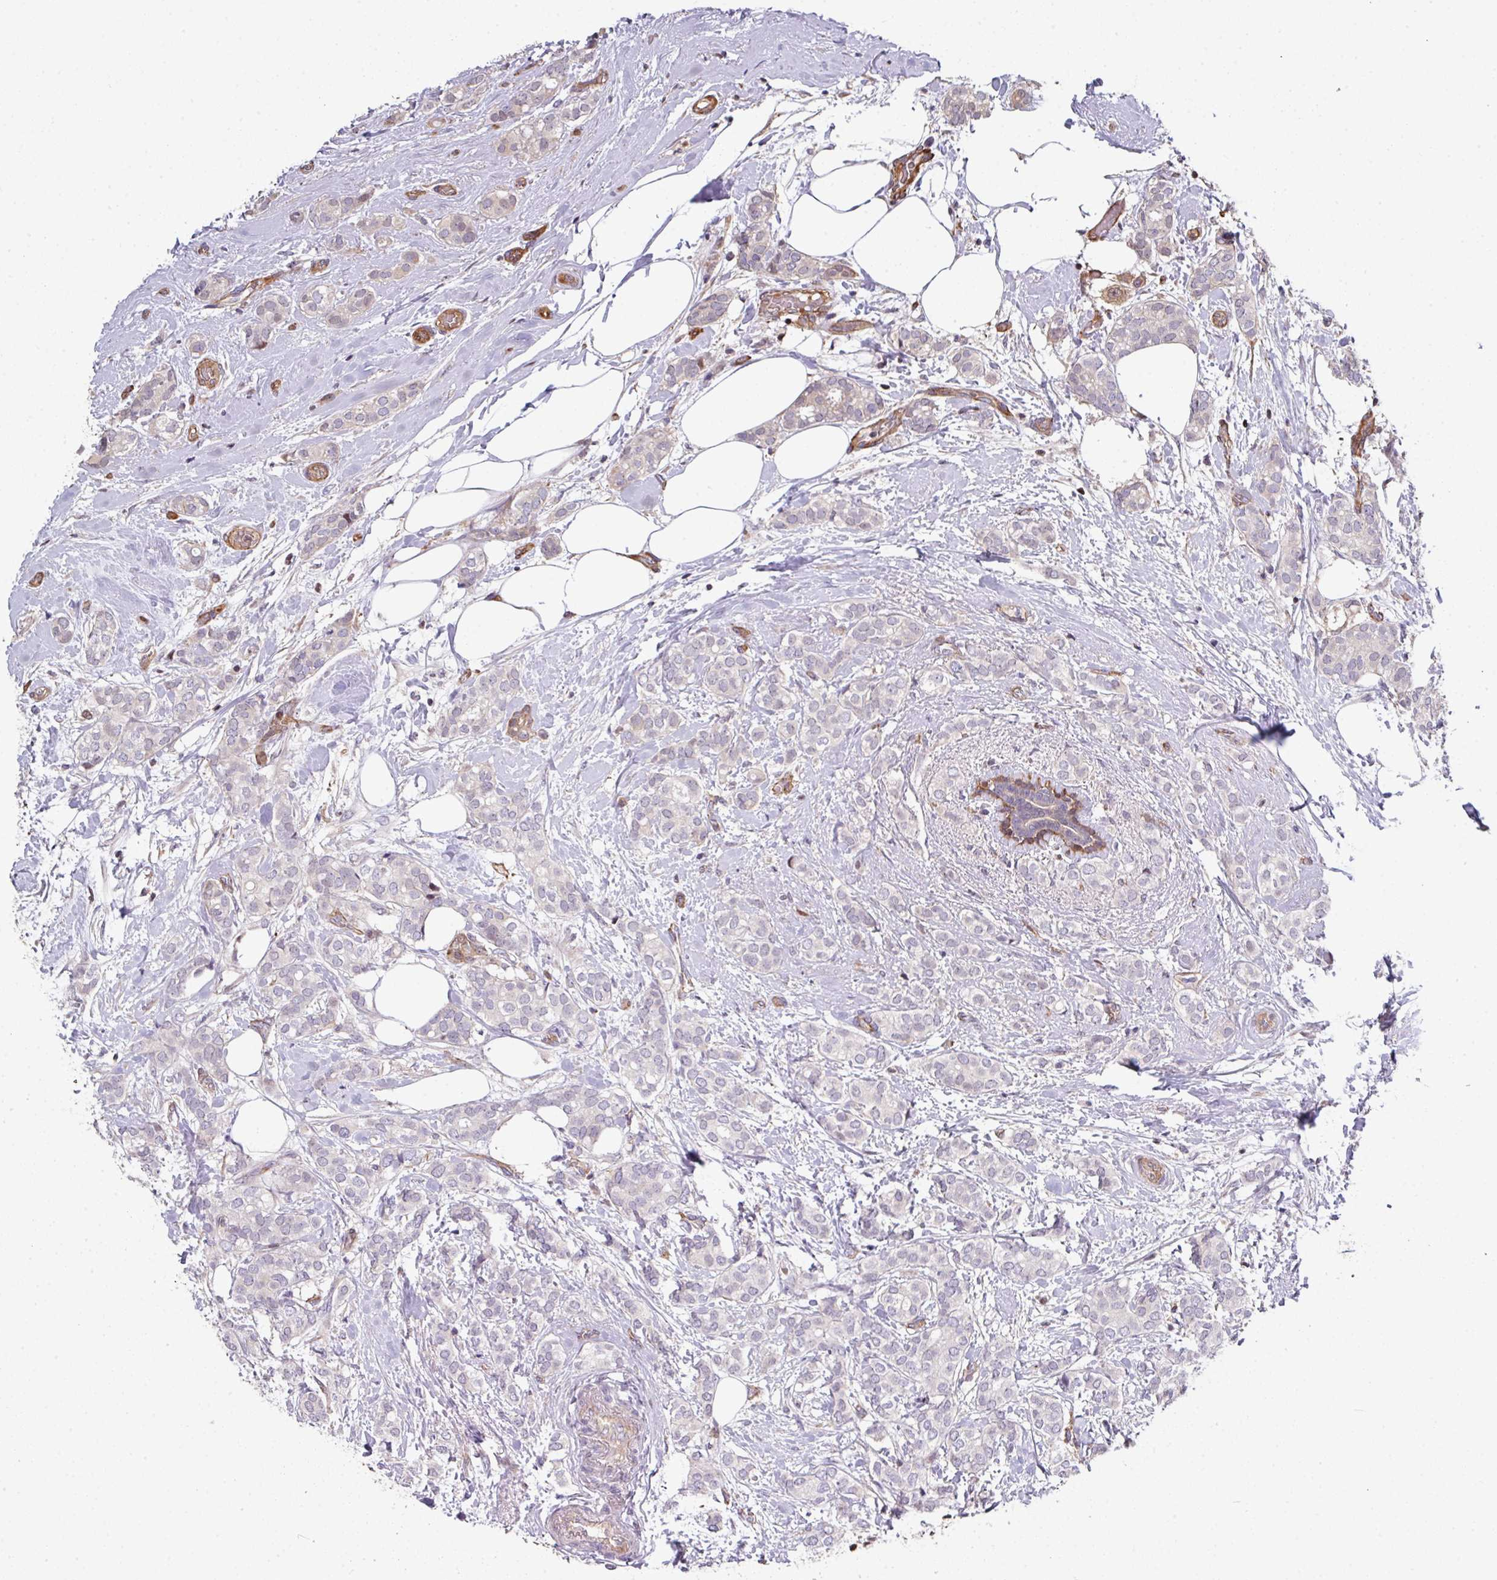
{"staining": {"intensity": "moderate", "quantity": "<25%", "location": "cytoplasmic/membranous"}, "tissue": "breast cancer", "cell_type": "Tumor cells", "image_type": "cancer", "snomed": [{"axis": "morphology", "description": "Duct carcinoma"}, {"axis": "topography", "description": "Breast"}], "caption": "Protein analysis of breast cancer (intraductal carcinoma) tissue demonstrates moderate cytoplasmic/membranous staining in approximately <25% of tumor cells.", "gene": "ANO9", "patient": {"sex": "female", "age": 73}}